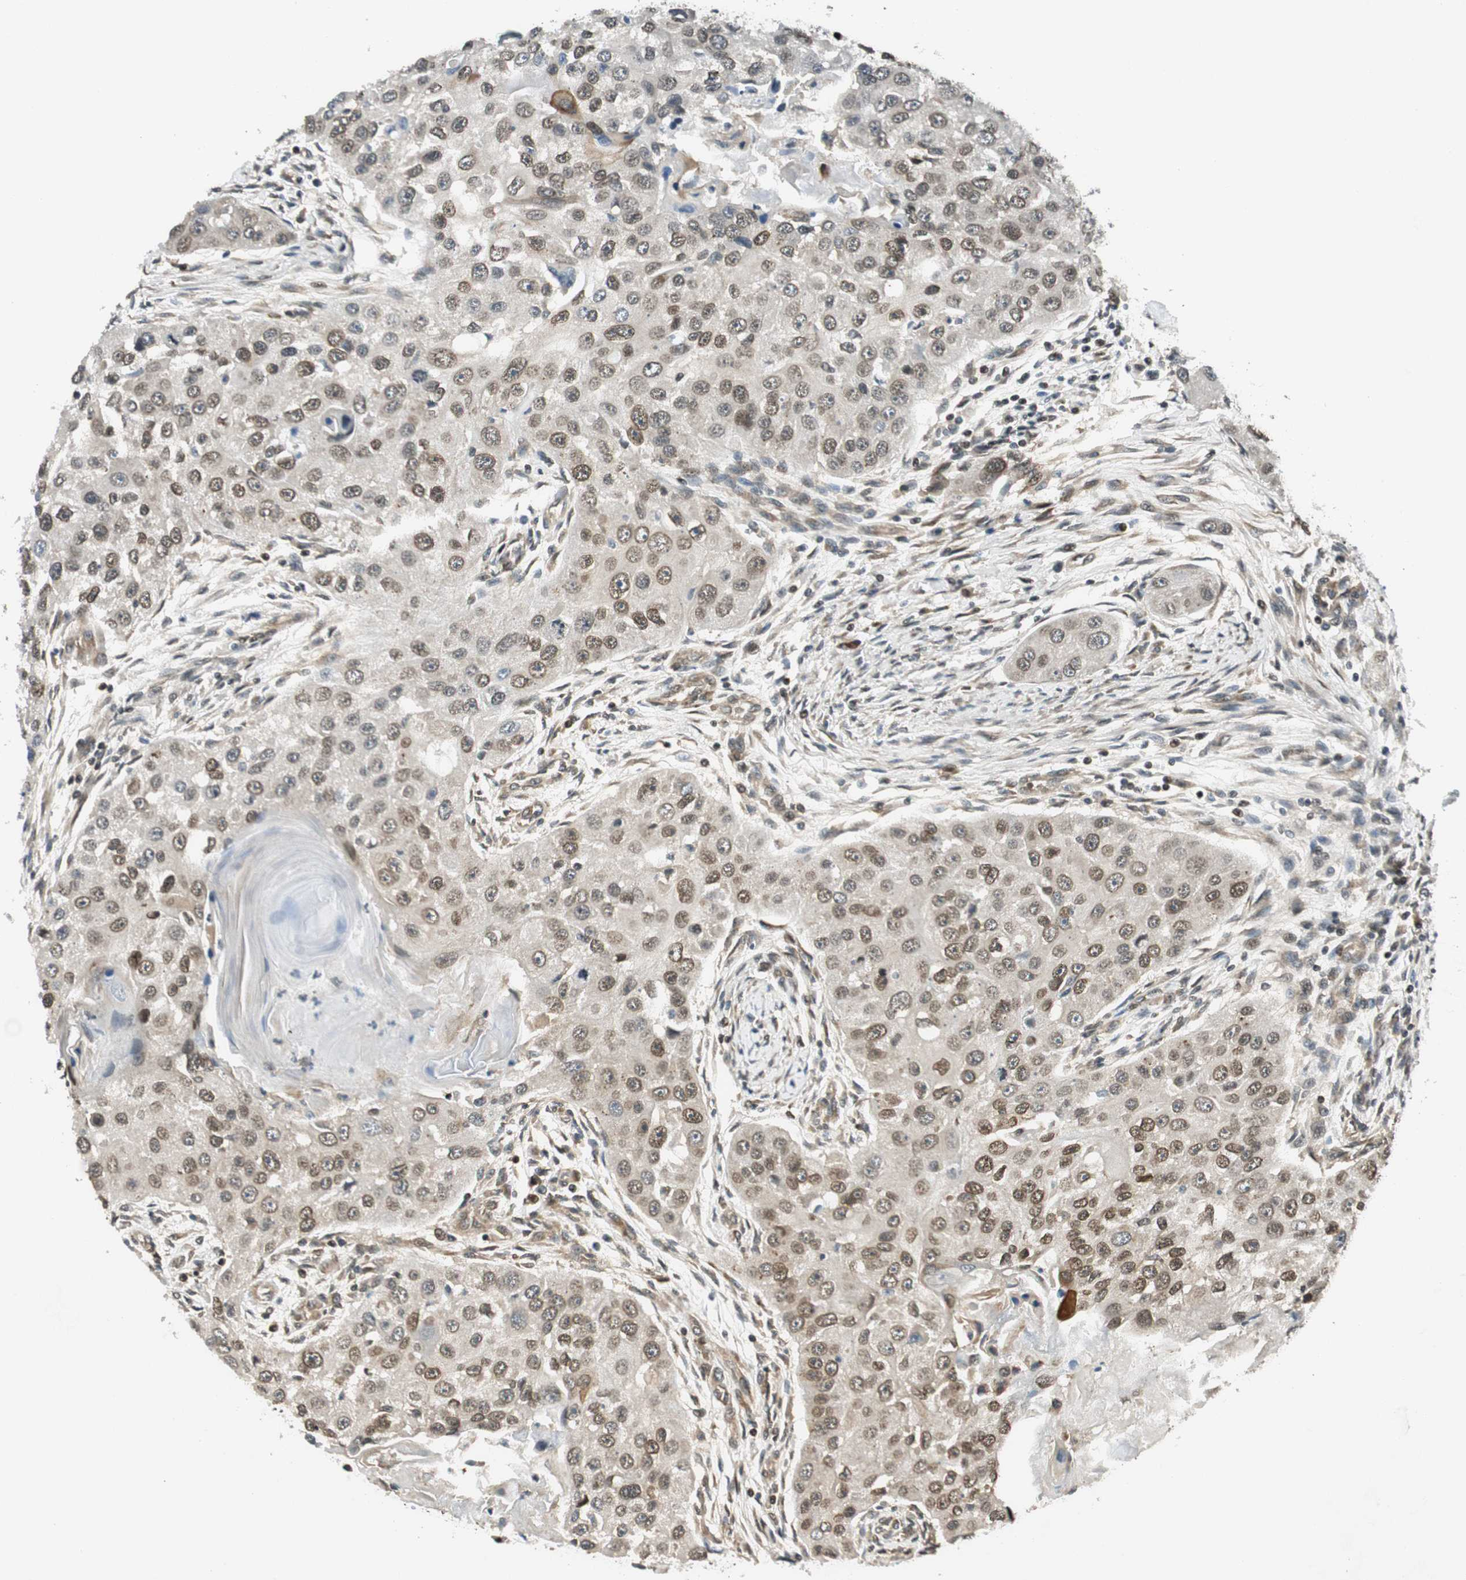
{"staining": {"intensity": "weak", "quantity": ">75%", "location": "cytoplasmic/membranous,nuclear"}, "tissue": "head and neck cancer", "cell_type": "Tumor cells", "image_type": "cancer", "snomed": [{"axis": "morphology", "description": "Normal tissue, NOS"}, {"axis": "morphology", "description": "Squamous cell carcinoma, NOS"}, {"axis": "topography", "description": "Skeletal muscle"}, {"axis": "topography", "description": "Head-Neck"}], "caption": "A brown stain shows weak cytoplasmic/membranous and nuclear expression of a protein in squamous cell carcinoma (head and neck) tumor cells.", "gene": "RING1", "patient": {"sex": "male", "age": 51}}